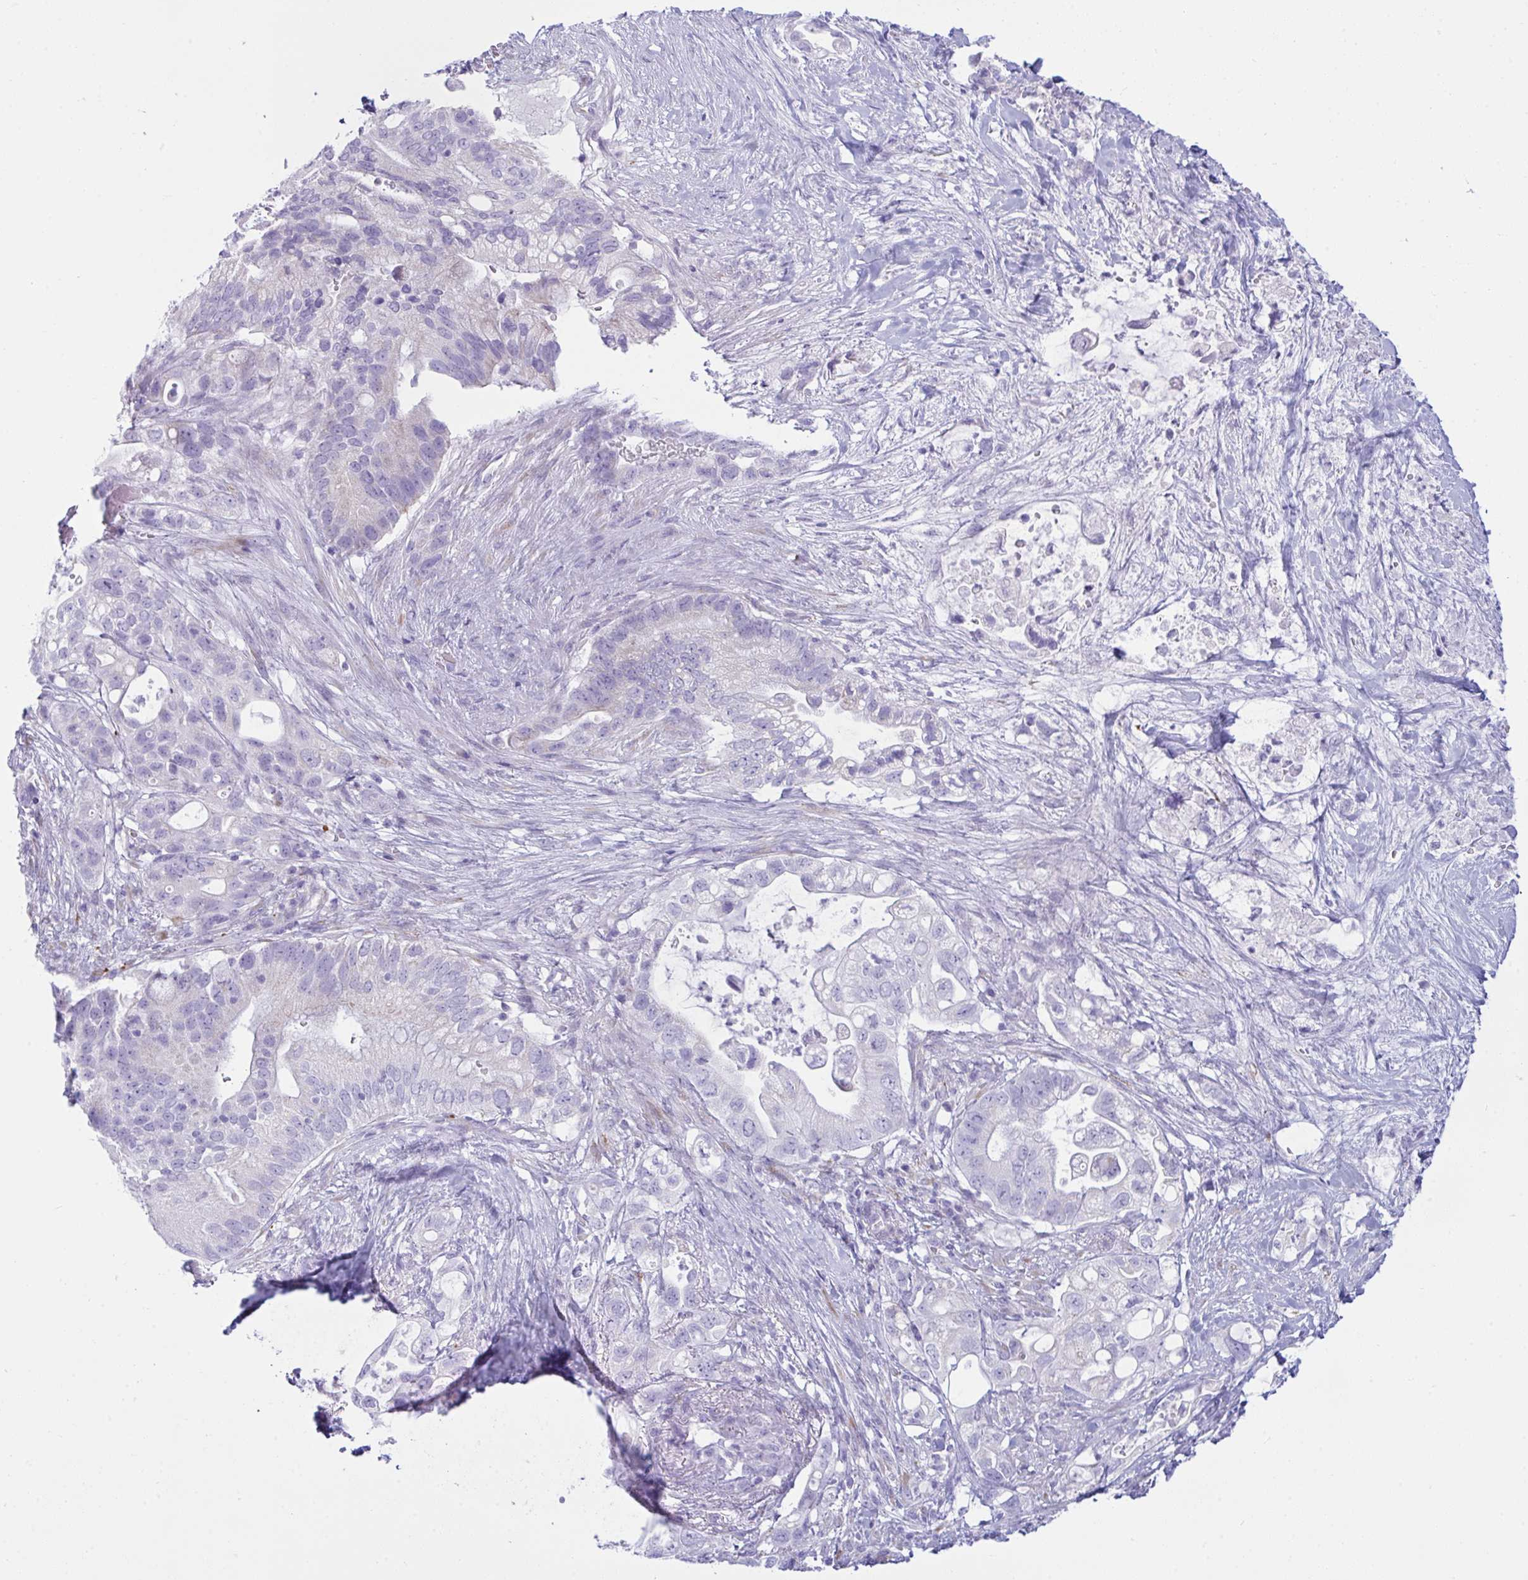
{"staining": {"intensity": "negative", "quantity": "none", "location": "none"}, "tissue": "pancreatic cancer", "cell_type": "Tumor cells", "image_type": "cancer", "snomed": [{"axis": "morphology", "description": "Adenocarcinoma, NOS"}, {"axis": "topography", "description": "Pancreas"}], "caption": "This is an immunohistochemistry micrograph of pancreatic cancer (adenocarcinoma). There is no expression in tumor cells.", "gene": "BBS1", "patient": {"sex": "female", "age": 72}}